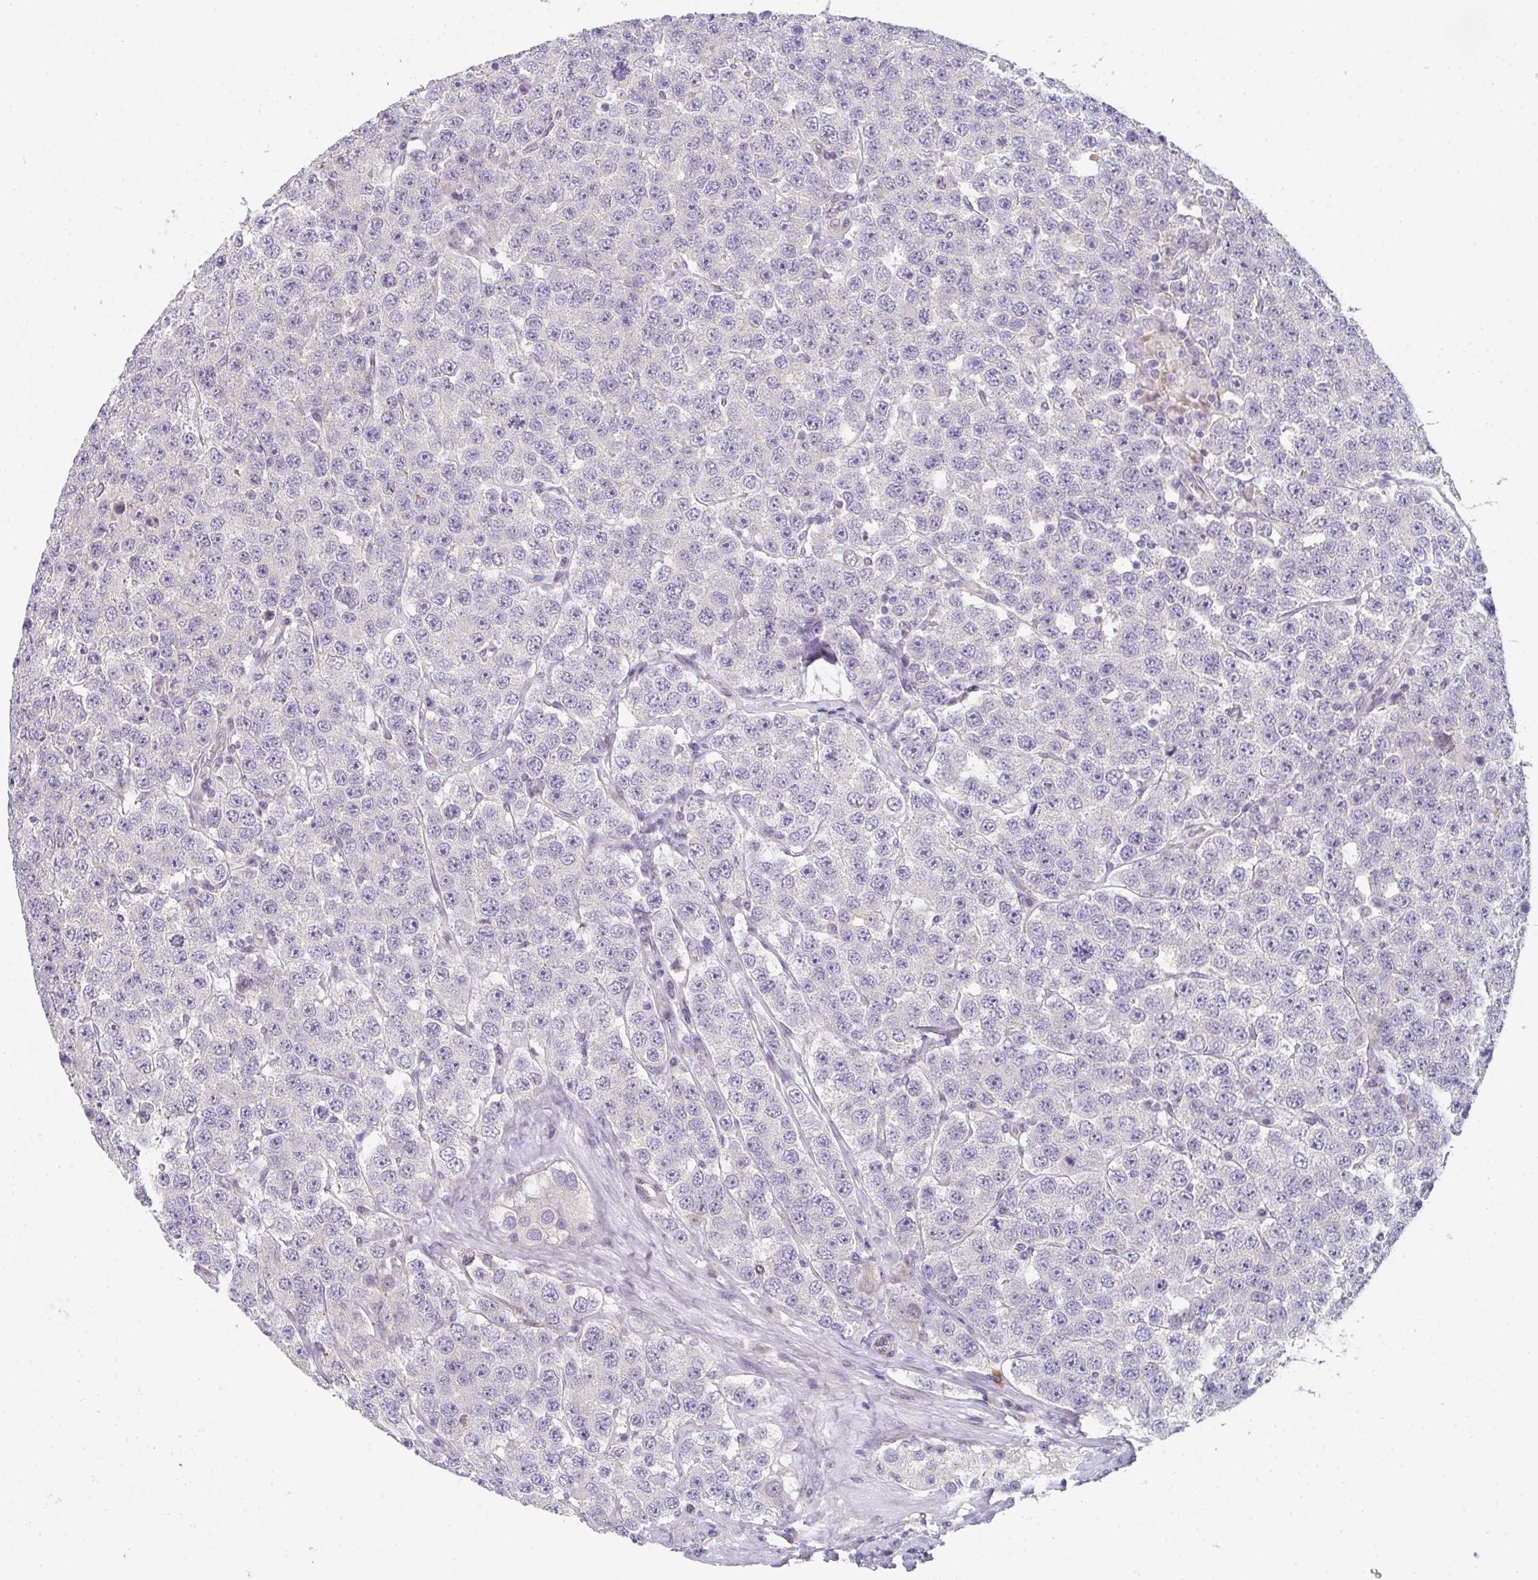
{"staining": {"intensity": "negative", "quantity": "none", "location": "none"}, "tissue": "testis cancer", "cell_type": "Tumor cells", "image_type": "cancer", "snomed": [{"axis": "morphology", "description": "Seminoma, NOS"}, {"axis": "topography", "description": "Testis"}], "caption": "Immunohistochemistry of human seminoma (testis) reveals no positivity in tumor cells.", "gene": "TNFRSF10A", "patient": {"sex": "male", "age": 28}}